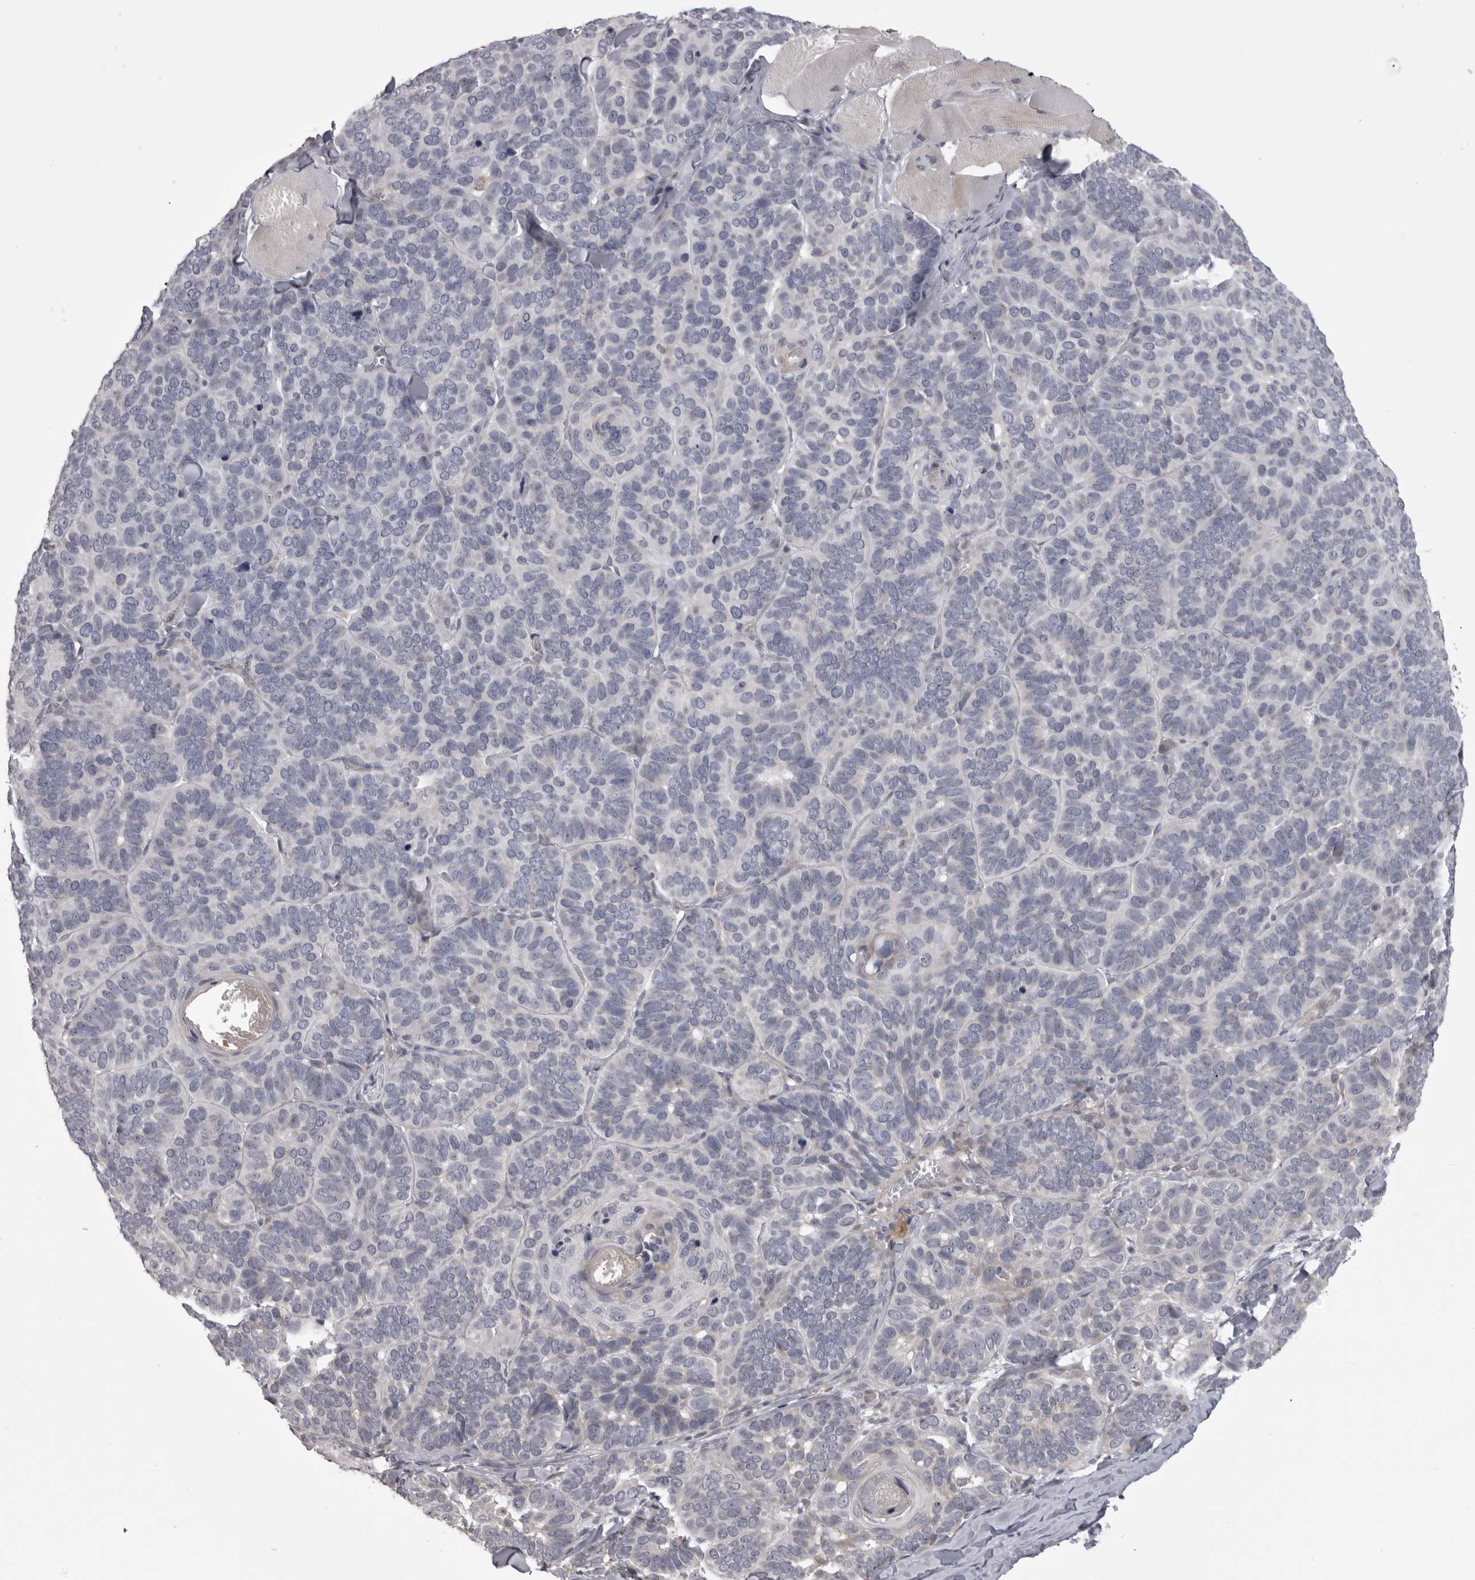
{"staining": {"intensity": "negative", "quantity": "none", "location": "none"}, "tissue": "skin cancer", "cell_type": "Tumor cells", "image_type": "cancer", "snomed": [{"axis": "morphology", "description": "Basal cell carcinoma"}, {"axis": "topography", "description": "Skin"}], "caption": "Immunohistochemistry (IHC) image of neoplastic tissue: human skin basal cell carcinoma stained with DAB (3,3'-diaminobenzidine) exhibits no significant protein expression in tumor cells.", "gene": "NCEH1", "patient": {"sex": "male", "age": 62}}